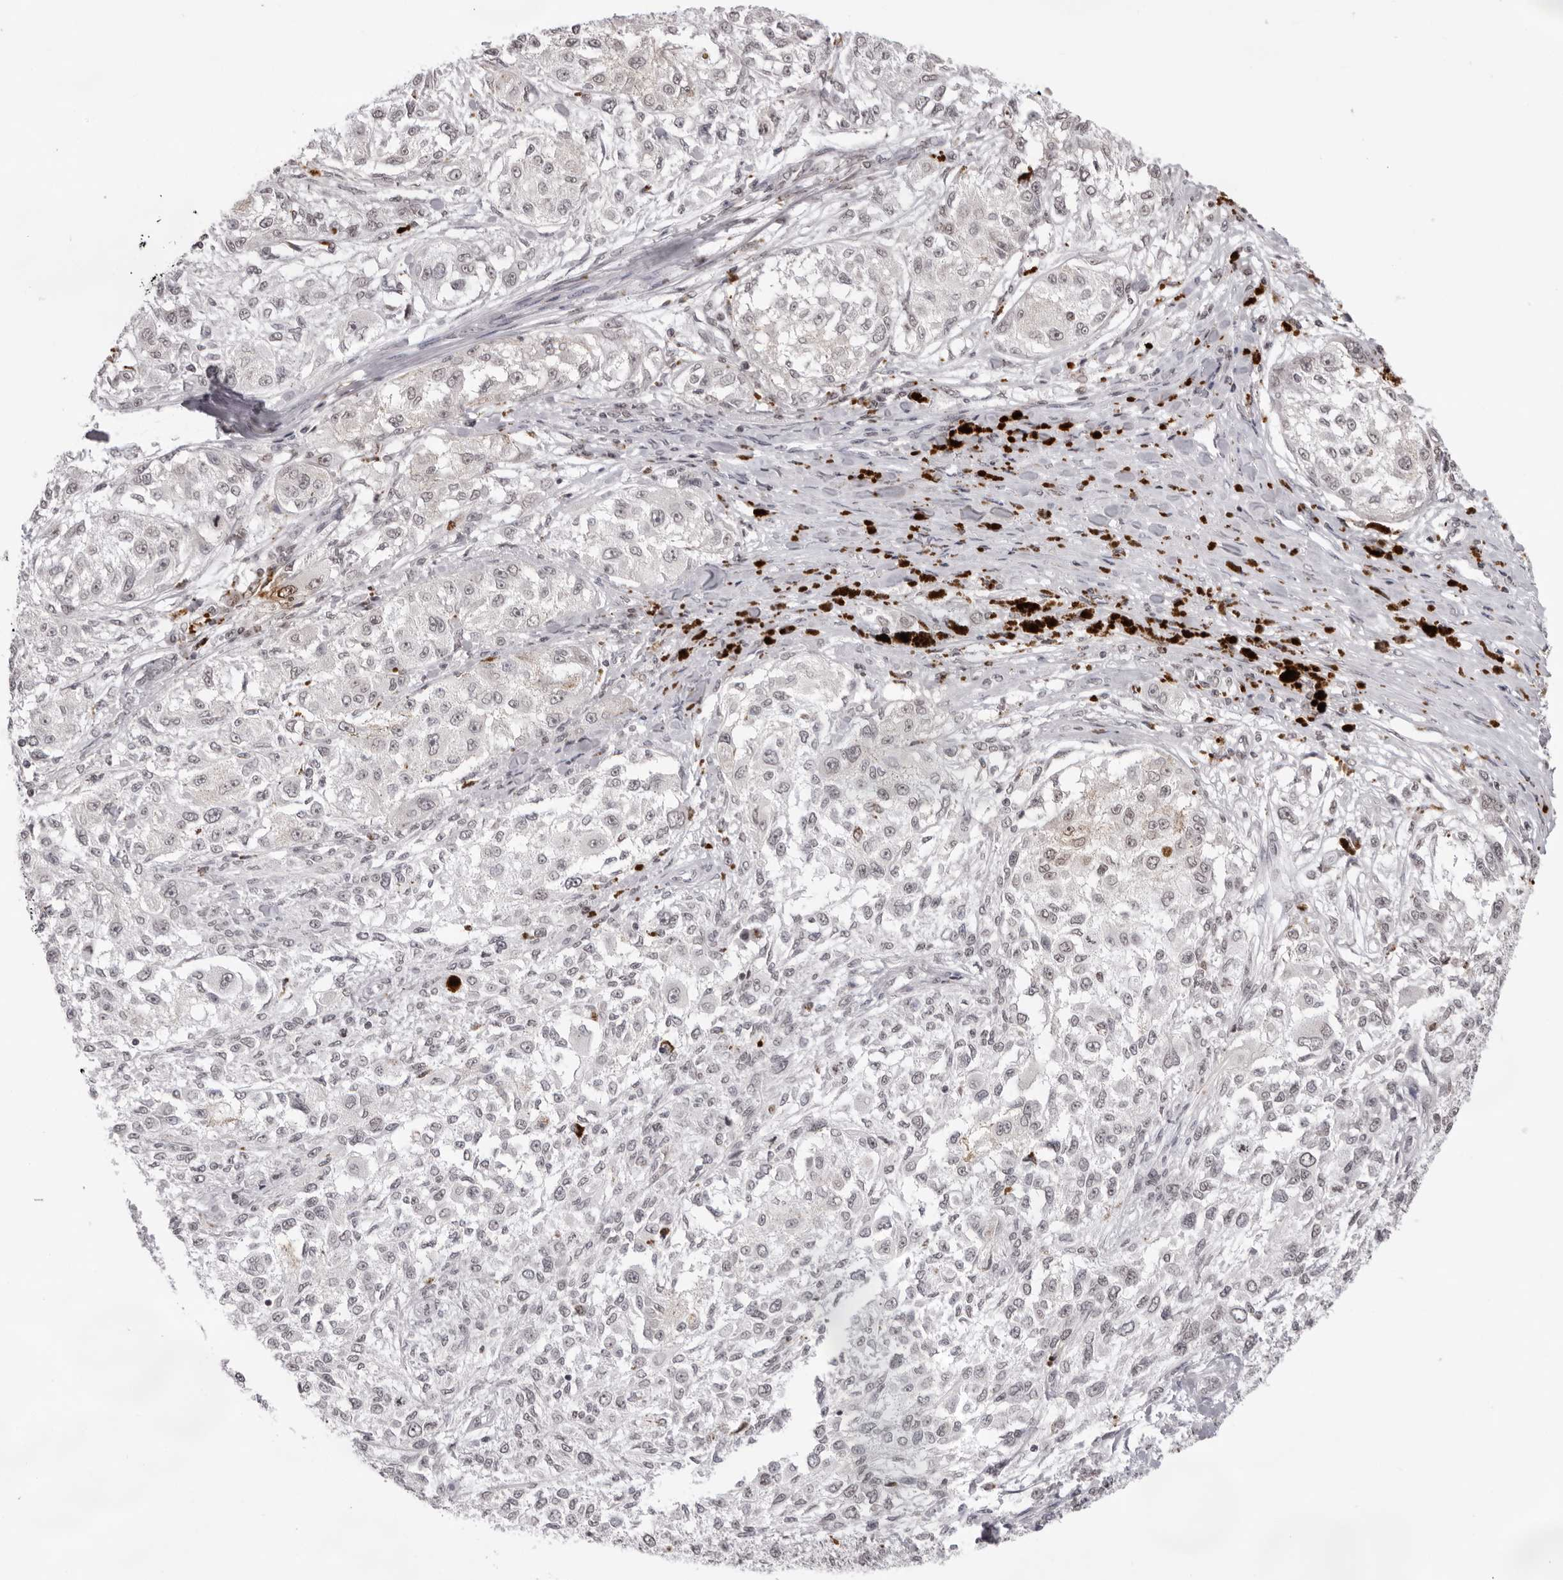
{"staining": {"intensity": "negative", "quantity": "none", "location": "none"}, "tissue": "melanoma", "cell_type": "Tumor cells", "image_type": "cancer", "snomed": [{"axis": "morphology", "description": "Necrosis, NOS"}, {"axis": "morphology", "description": "Malignant melanoma, NOS"}, {"axis": "topography", "description": "Skin"}], "caption": "Protein analysis of malignant melanoma reveals no significant positivity in tumor cells.", "gene": "NTM", "patient": {"sex": "female", "age": 87}}